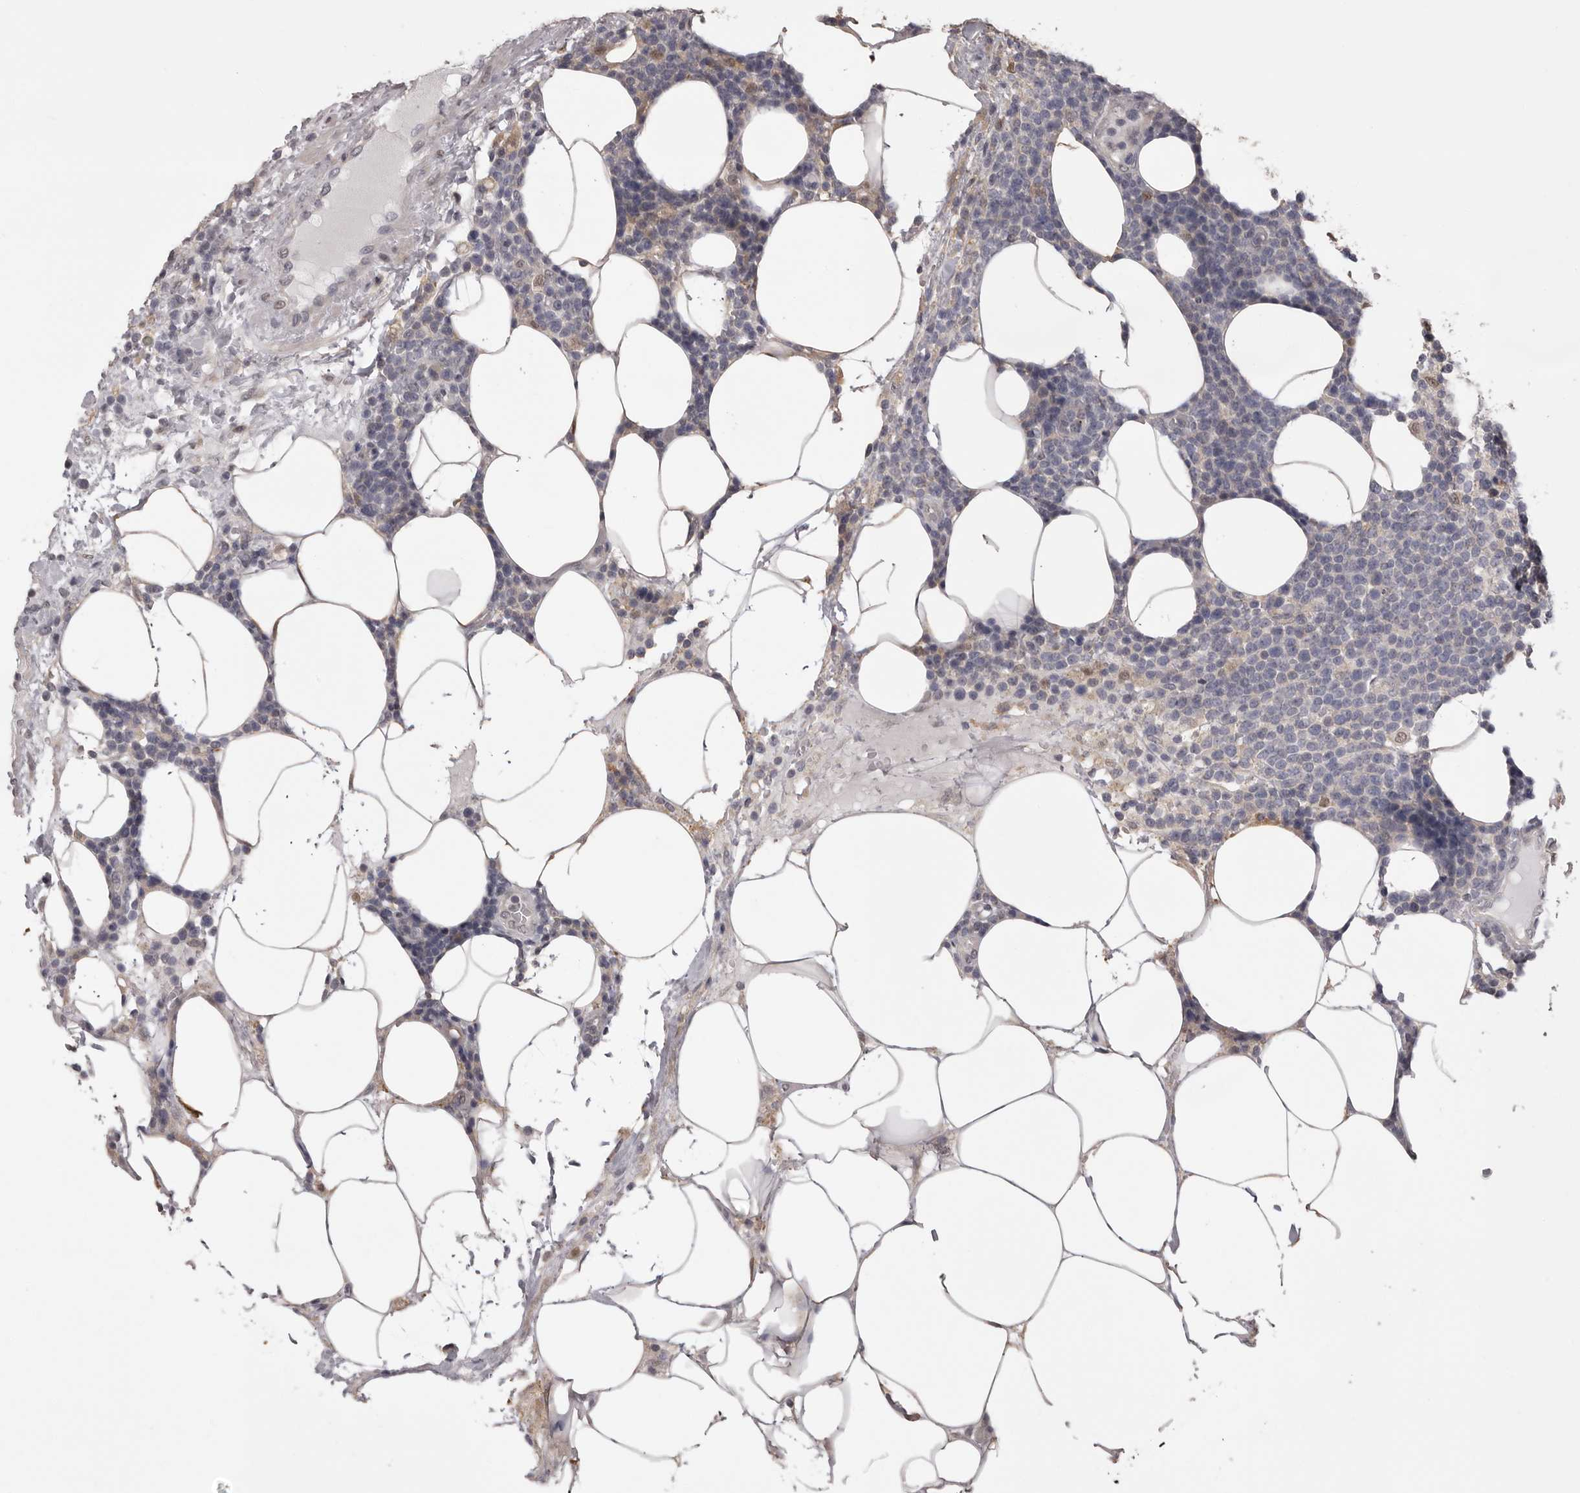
{"staining": {"intensity": "negative", "quantity": "none", "location": "none"}, "tissue": "lymphoma", "cell_type": "Tumor cells", "image_type": "cancer", "snomed": [{"axis": "morphology", "description": "Malignant lymphoma, non-Hodgkin's type, High grade"}, {"axis": "topography", "description": "Lymph node"}], "caption": "A high-resolution micrograph shows immunohistochemistry staining of high-grade malignant lymphoma, non-Hodgkin's type, which exhibits no significant positivity in tumor cells. The staining is performed using DAB (3,3'-diaminobenzidine) brown chromogen with nuclei counter-stained in using hematoxylin.", "gene": "MDH1", "patient": {"sex": "male", "age": 61}}